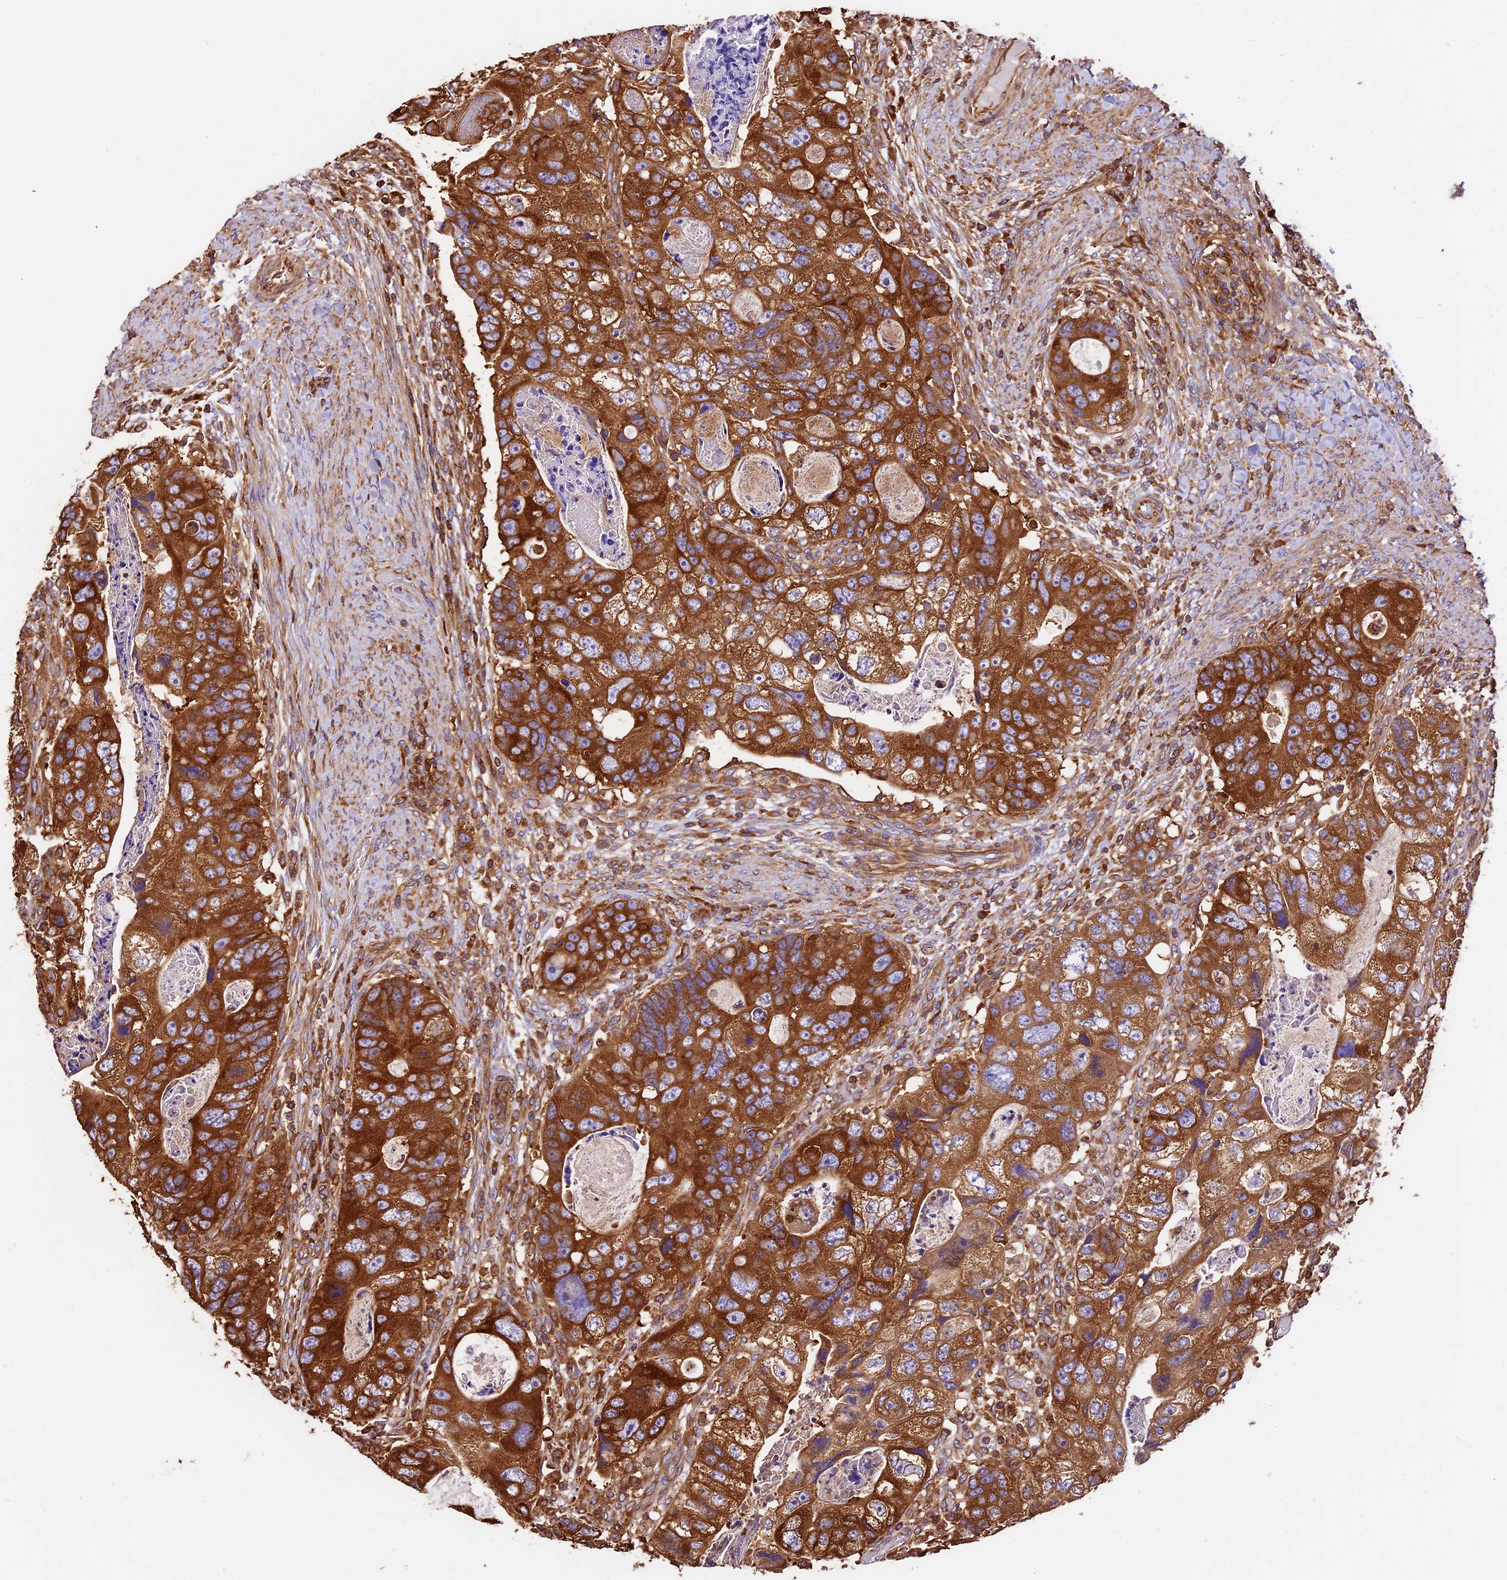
{"staining": {"intensity": "strong", "quantity": ">75%", "location": "cytoplasmic/membranous"}, "tissue": "colorectal cancer", "cell_type": "Tumor cells", "image_type": "cancer", "snomed": [{"axis": "morphology", "description": "Adenocarcinoma, NOS"}, {"axis": "topography", "description": "Rectum"}], "caption": "DAB immunohistochemical staining of colorectal cancer displays strong cytoplasmic/membranous protein expression in about >75% of tumor cells.", "gene": "KARS1", "patient": {"sex": "male", "age": 59}}